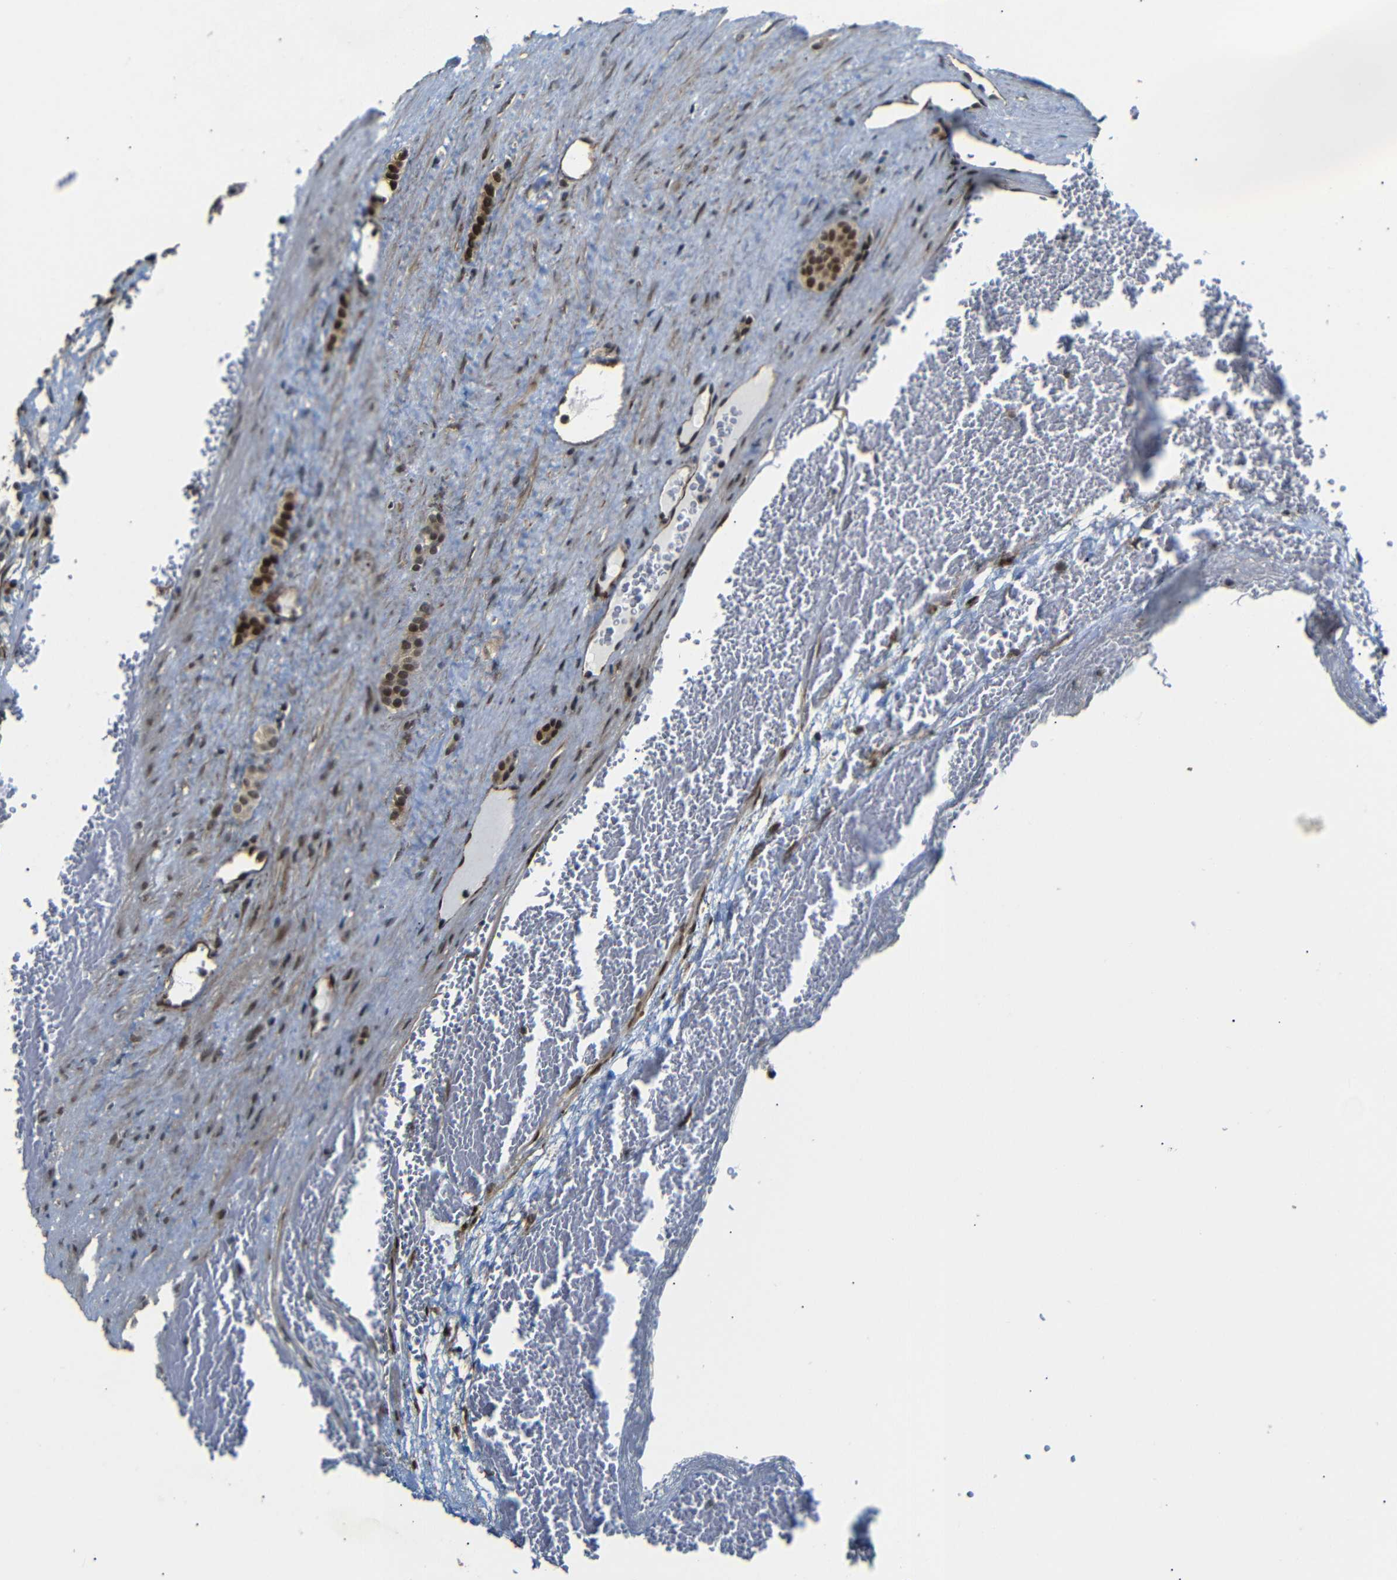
{"staining": {"intensity": "moderate", "quantity": ">75%", "location": "cytoplasmic/membranous,nuclear"}, "tissue": "renal cancer", "cell_type": "Tumor cells", "image_type": "cancer", "snomed": [{"axis": "morphology", "description": "Adenocarcinoma, NOS"}, {"axis": "topography", "description": "Kidney"}], "caption": "Renal cancer (adenocarcinoma) was stained to show a protein in brown. There is medium levels of moderate cytoplasmic/membranous and nuclear staining in approximately >75% of tumor cells. The protein of interest is stained brown, and the nuclei are stained in blue (DAB IHC with brightfield microscopy, high magnification).", "gene": "TBX2", "patient": {"sex": "female", "age": 69}}